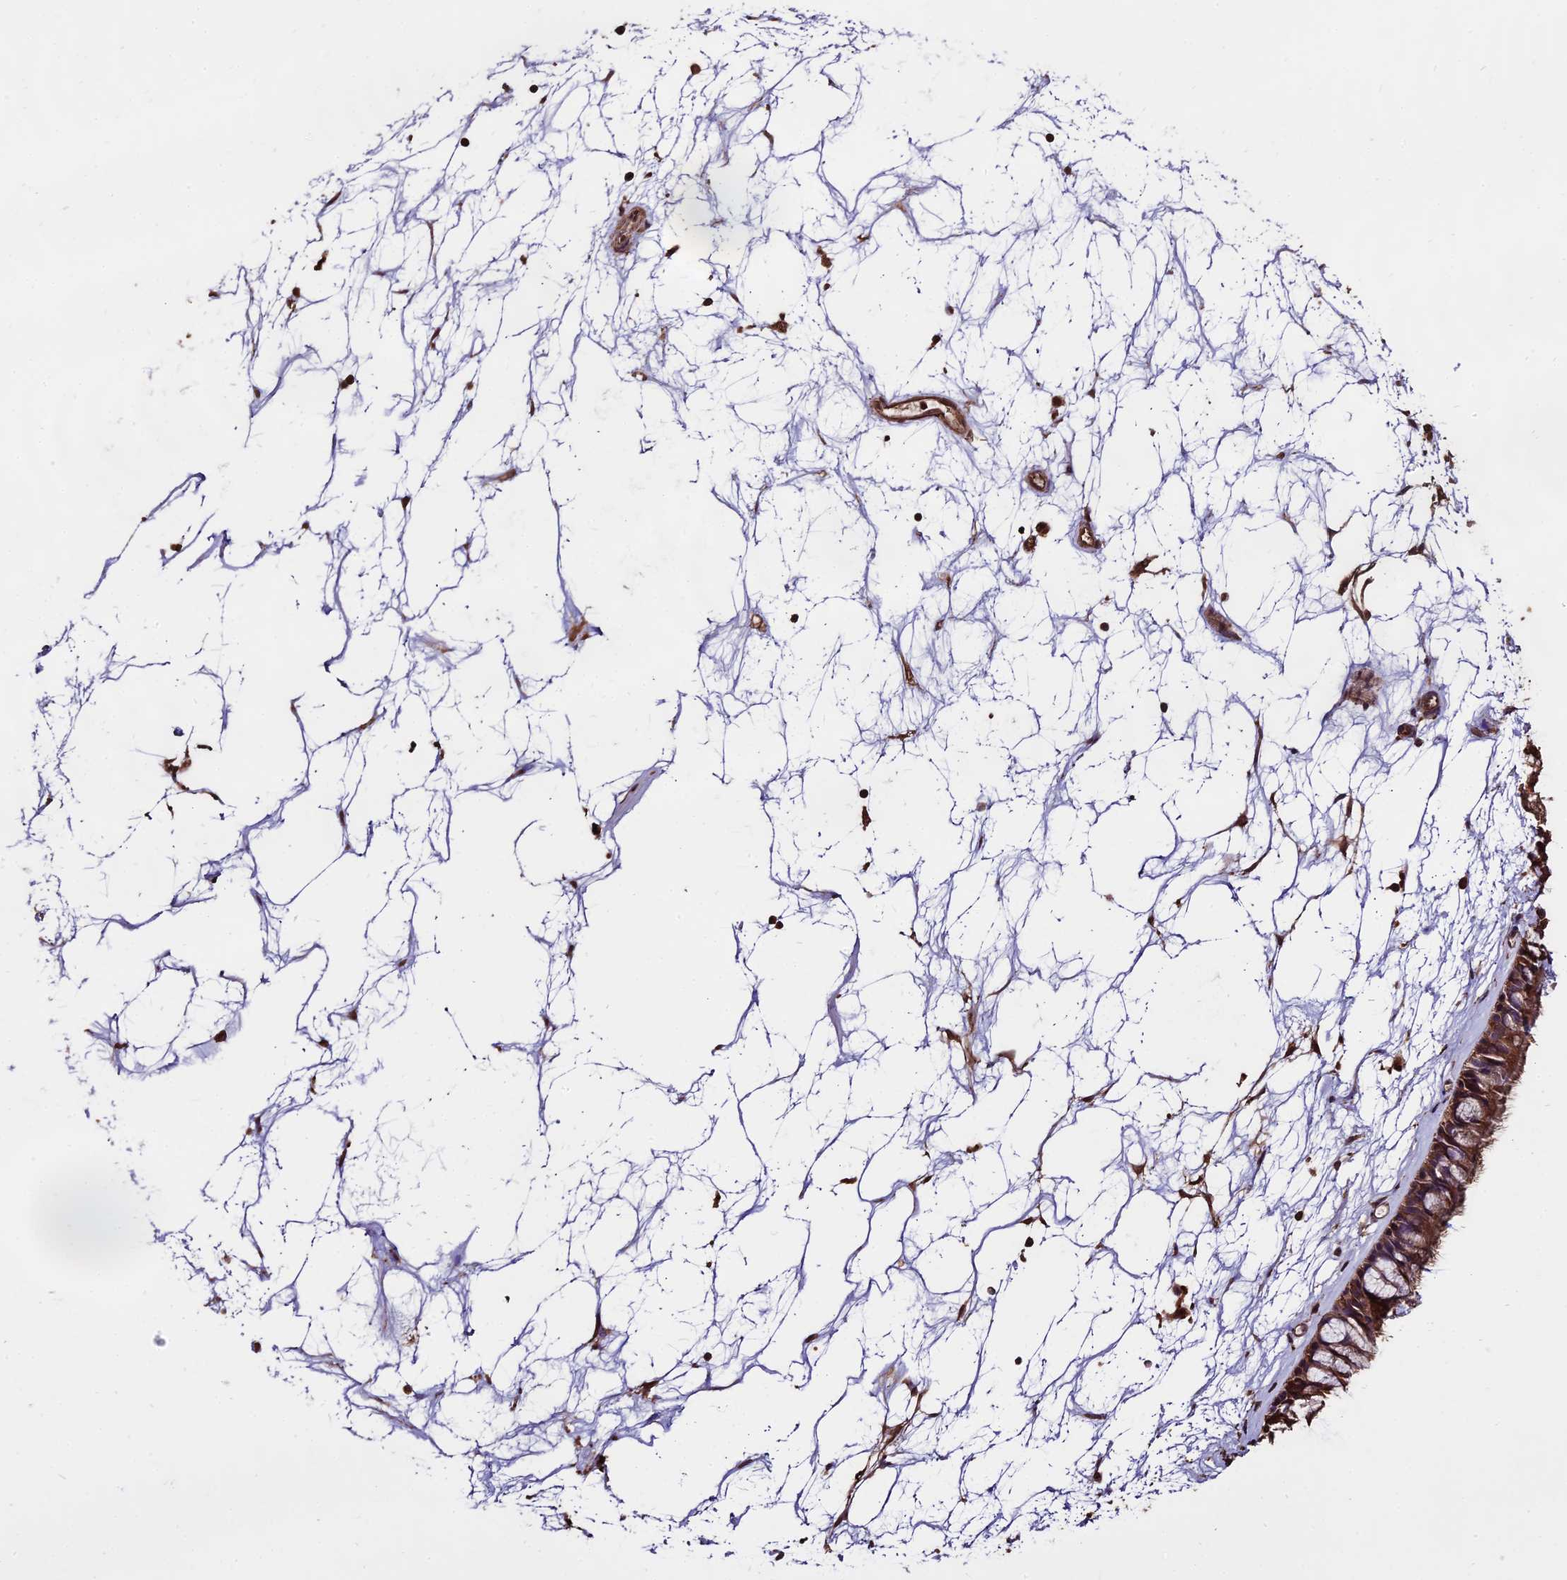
{"staining": {"intensity": "moderate", "quantity": ">75%", "location": "cytoplasmic/membranous"}, "tissue": "nasopharynx", "cell_type": "Respiratory epithelial cells", "image_type": "normal", "snomed": [{"axis": "morphology", "description": "Normal tissue, NOS"}, {"axis": "topography", "description": "Nasopharynx"}], "caption": "Immunohistochemical staining of normal nasopharynx demonstrates >75% levels of moderate cytoplasmic/membranous protein expression in about >75% of respiratory epithelial cells. (brown staining indicates protein expression, while blue staining denotes nuclei).", "gene": "PGPEP1L", "patient": {"sex": "male", "age": 64}}